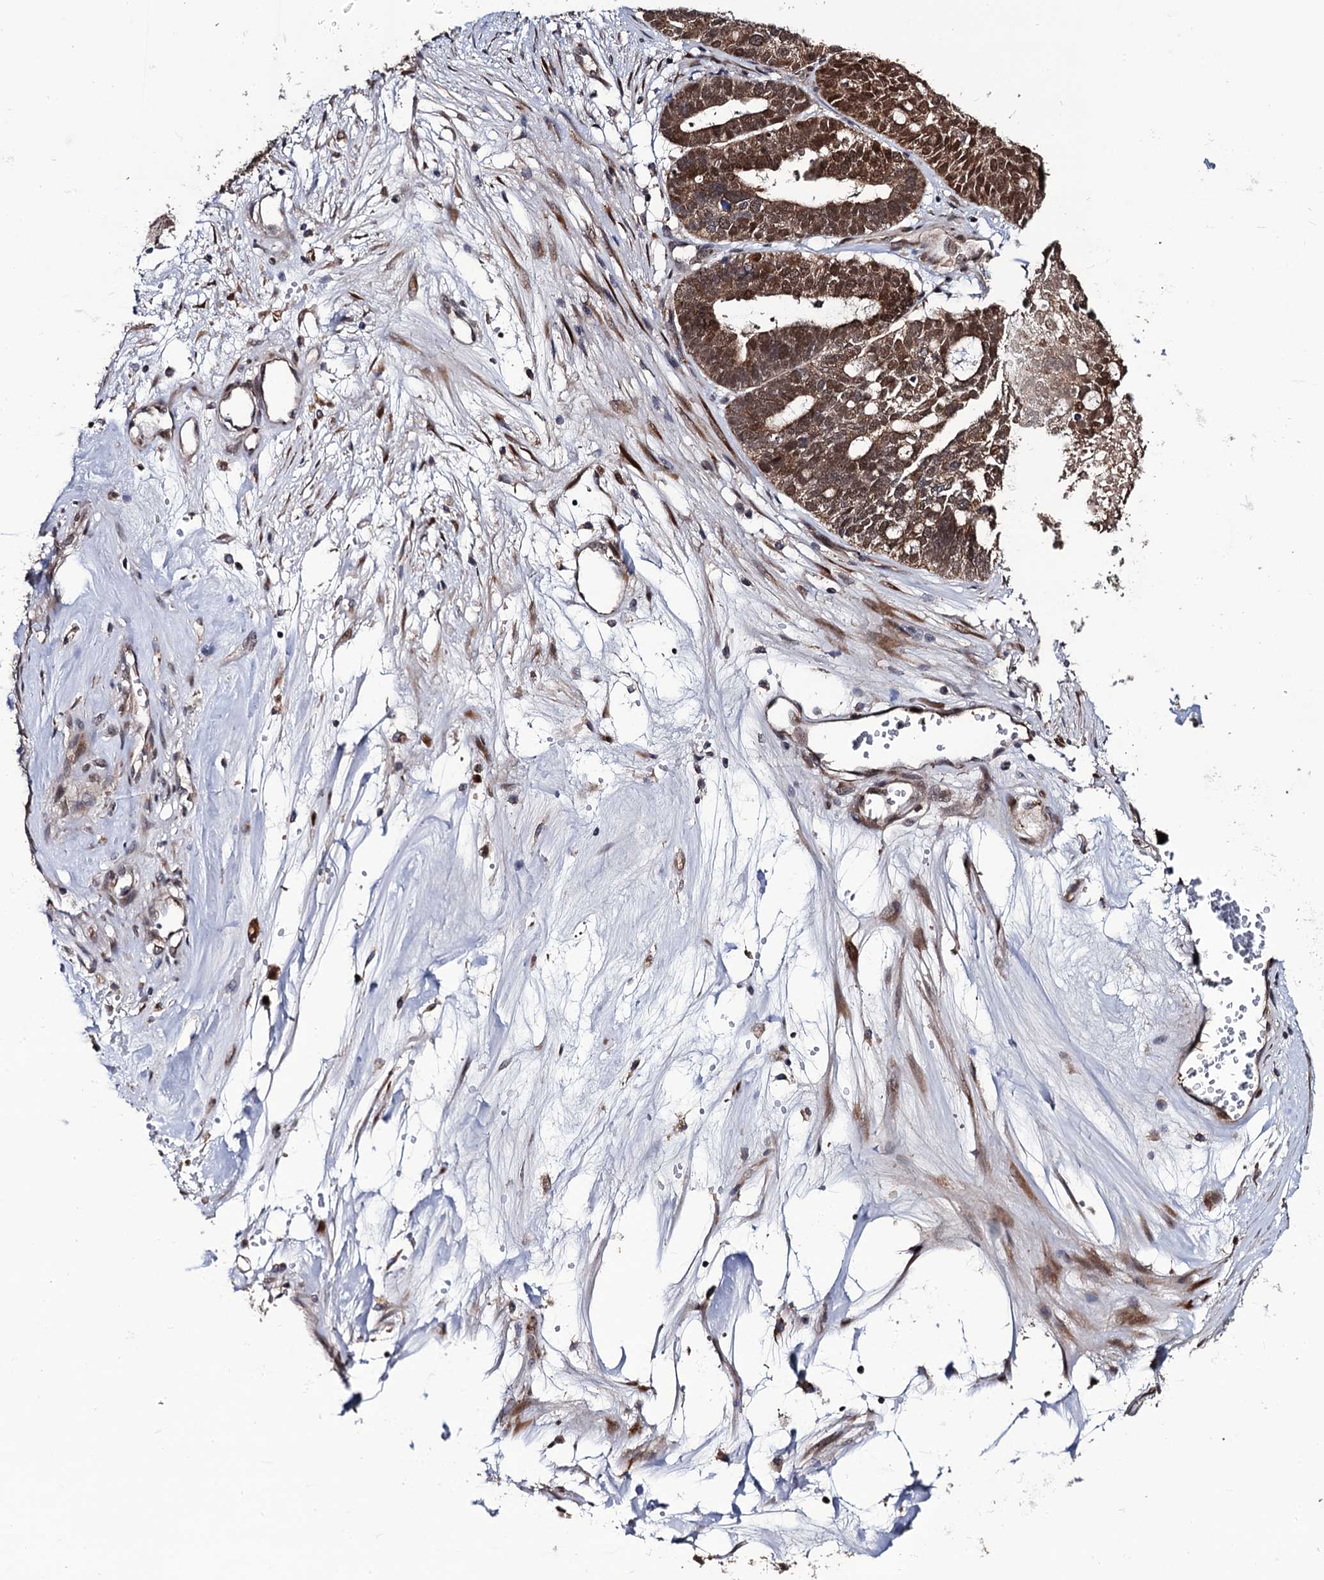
{"staining": {"intensity": "moderate", "quantity": ">75%", "location": "nuclear"}, "tissue": "ovarian cancer", "cell_type": "Tumor cells", "image_type": "cancer", "snomed": [{"axis": "morphology", "description": "Cystadenocarcinoma, serous, NOS"}, {"axis": "topography", "description": "Ovary"}], "caption": "This is a histology image of immunohistochemistry staining of serous cystadenocarcinoma (ovarian), which shows moderate expression in the nuclear of tumor cells.", "gene": "LRRC63", "patient": {"sex": "female", "age": 59}}